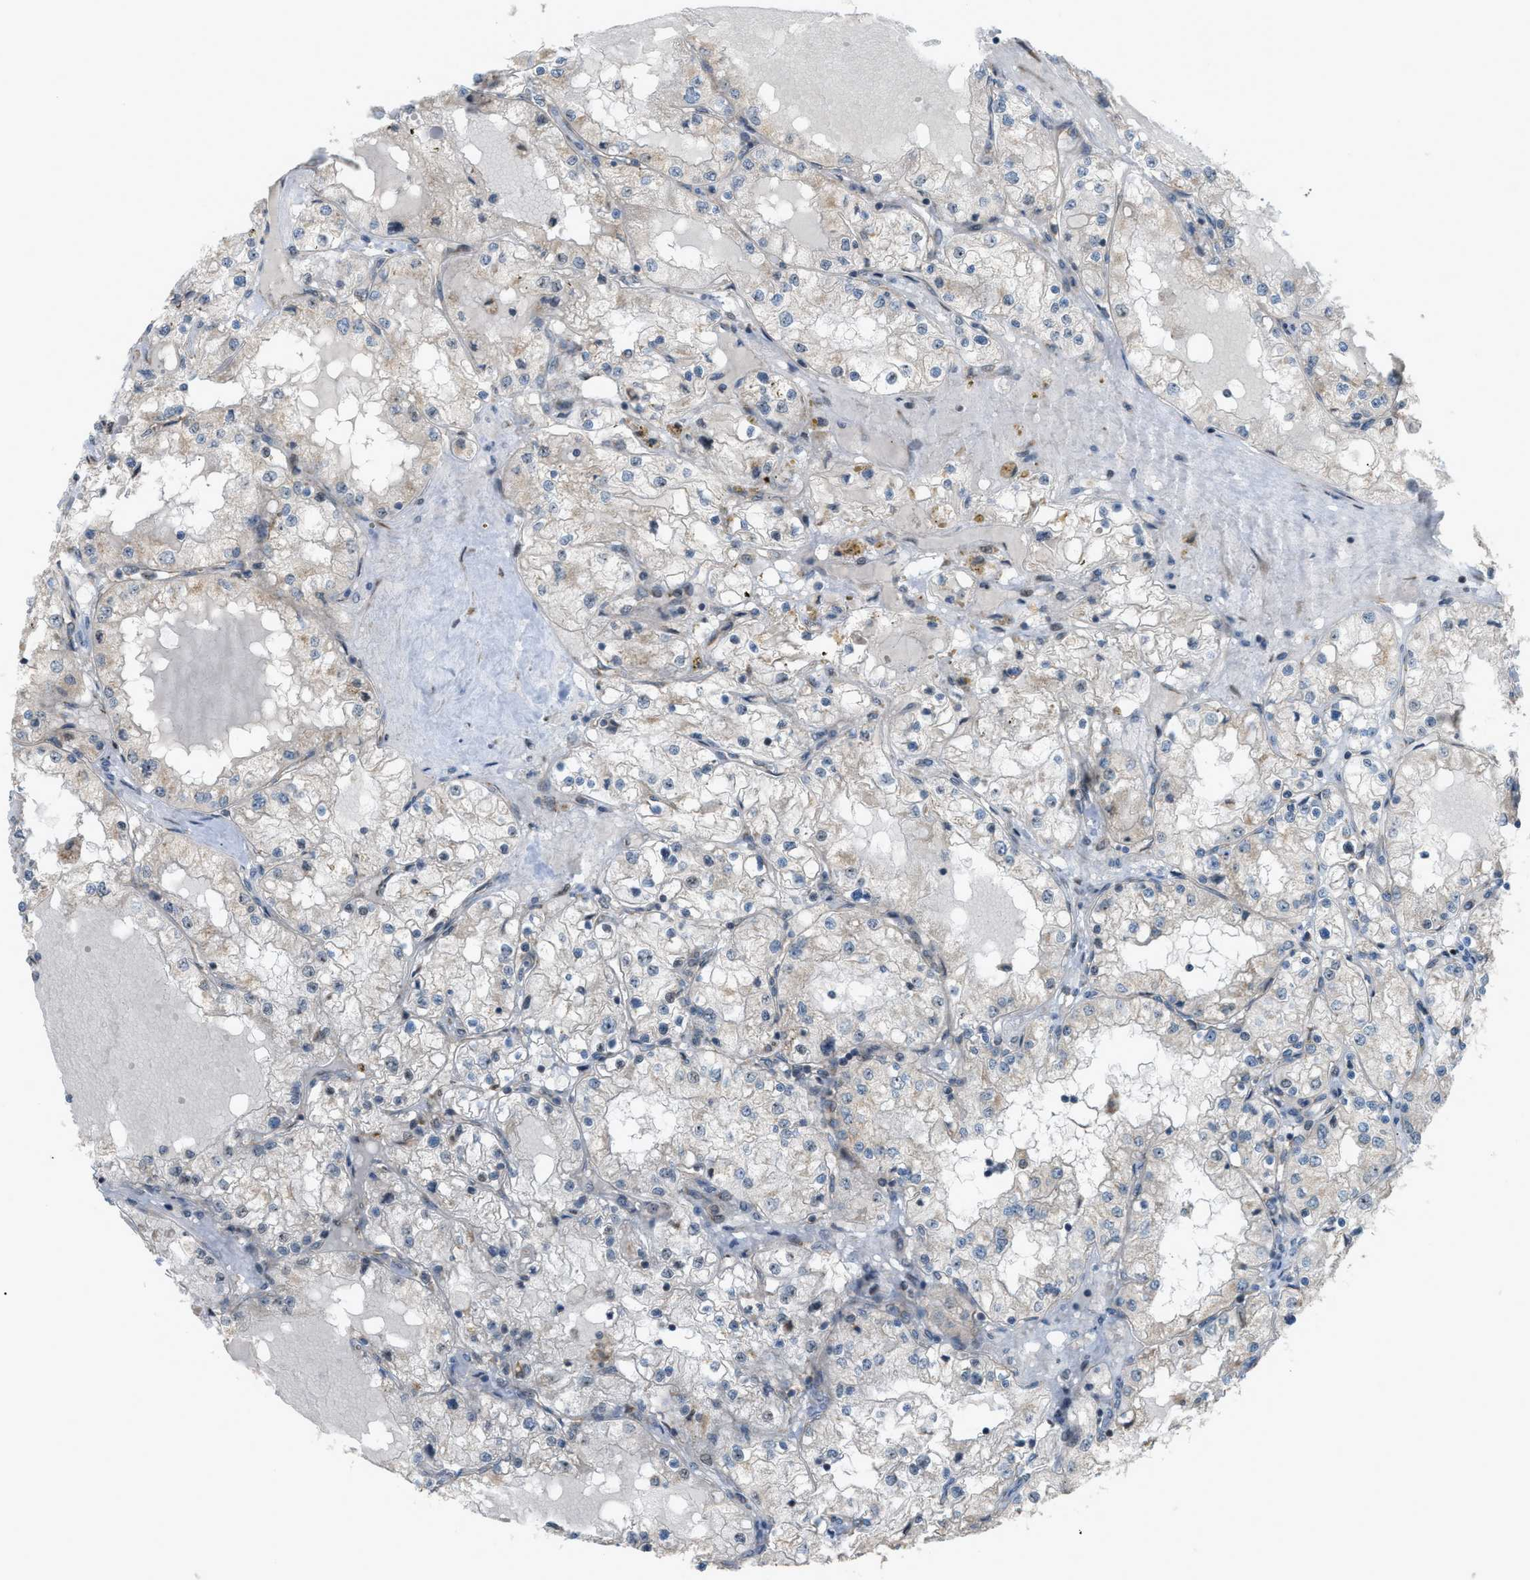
{"staining": {"intensity": "negative", "quantity": "none", "location": "none"}, "tissue": "renal cancer", "cell_type": "Tumor cells", "image_type": "cancer", "snomed": [{"axis": "morphology", "description": "Adenocarcinoma, NOS"}, {"axis": "topography", "description": "Kidney"}], "caption": "Tumor cells show no significant protein positivity in renal cancer.", "gene": "CCDC186", "patient": {"sex": "male", "age": 68}}